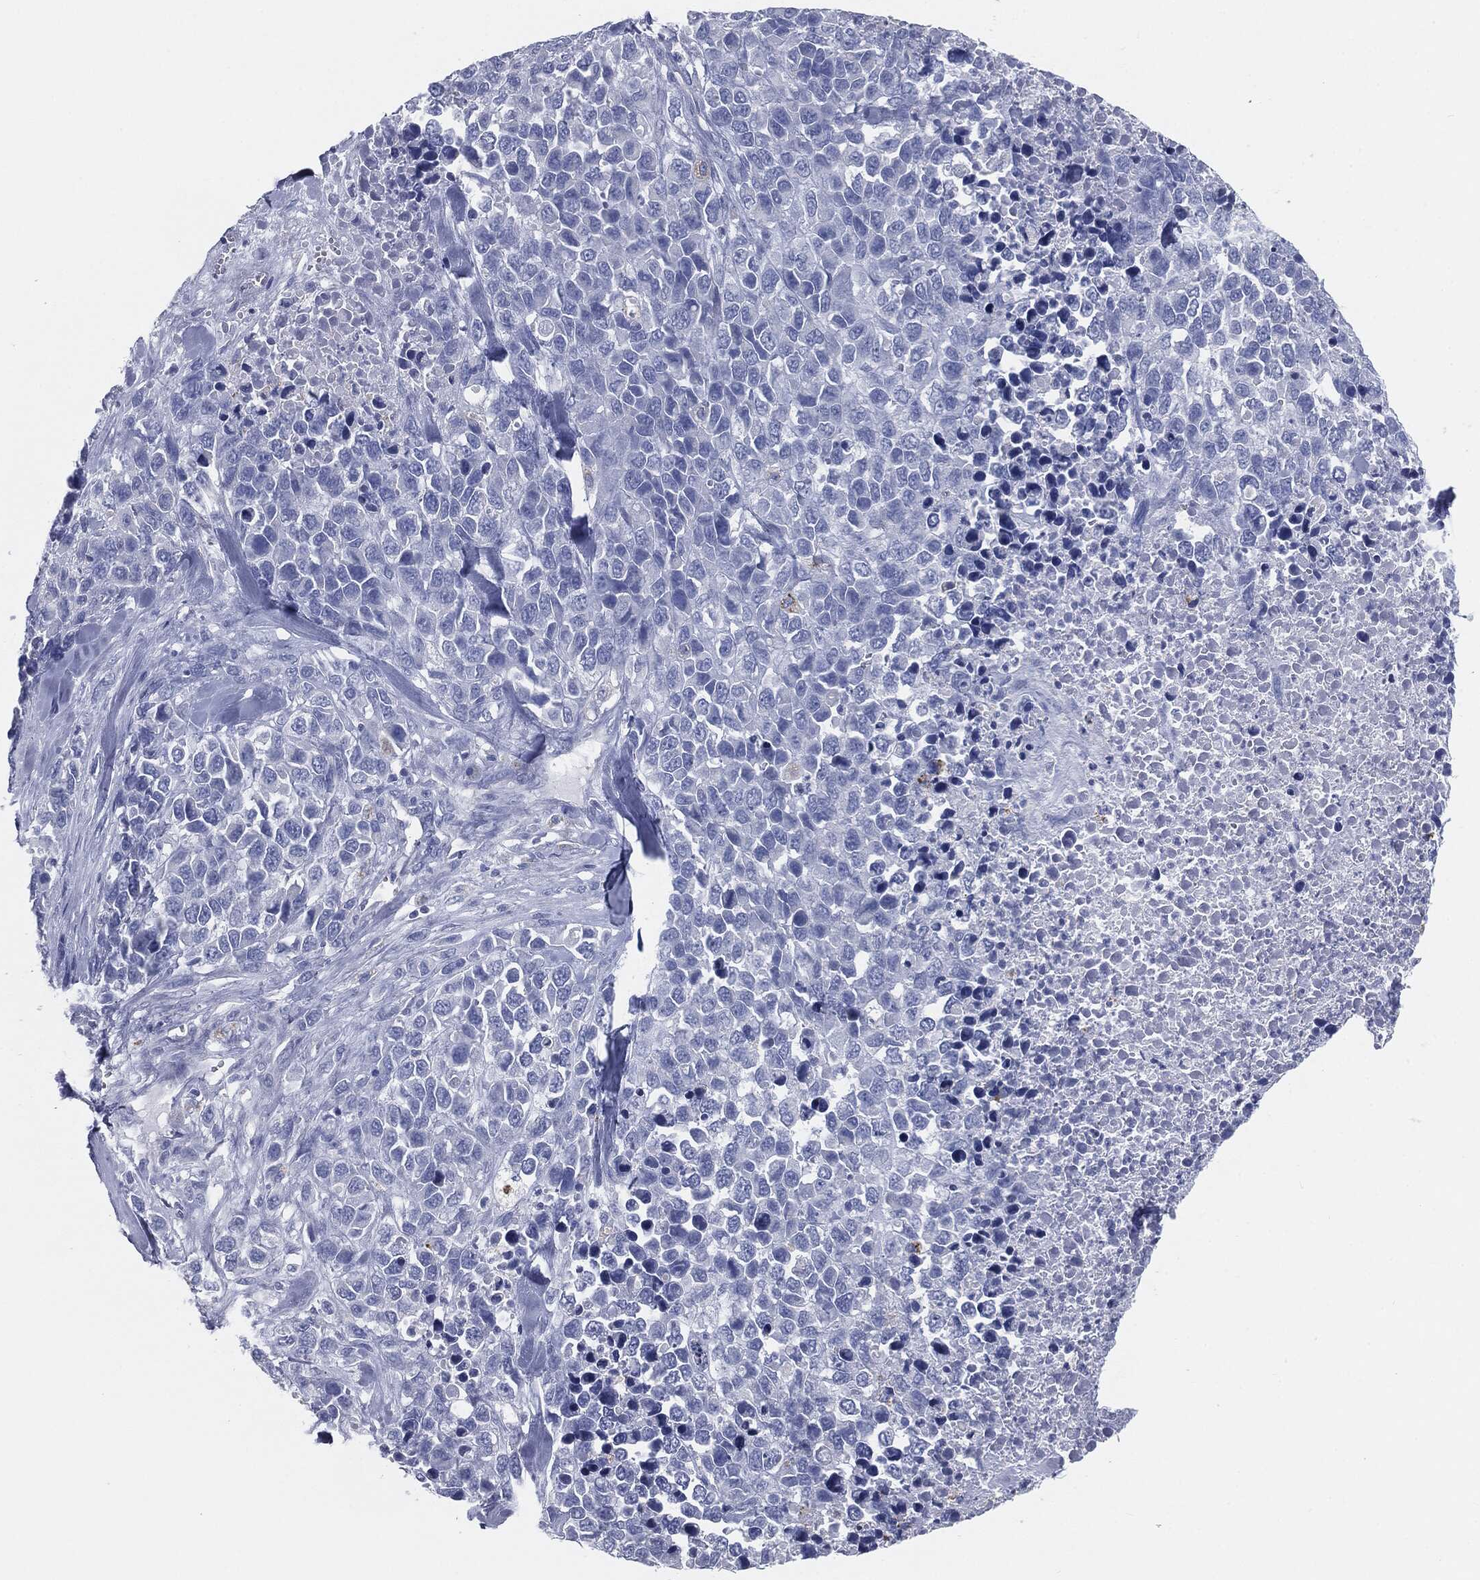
{"staining": {"intensity": "negative", "quantity": "none", "location": "none"}, "tissue": "melanoma", "cell_type": "Tumor cells", "image_type": "cancer", "snomed": [{"axis": "morphology", "description": "Malignant melanoma, Metastatic site"}, {"axis": "topography", "description": "Skin"}], "caption": "A micrograph of human malignant melanoma (metastatic site) is negative for staining in tumor cells.", "gene": "CAV3", "patient": {"sex": "male", "age": 84}}